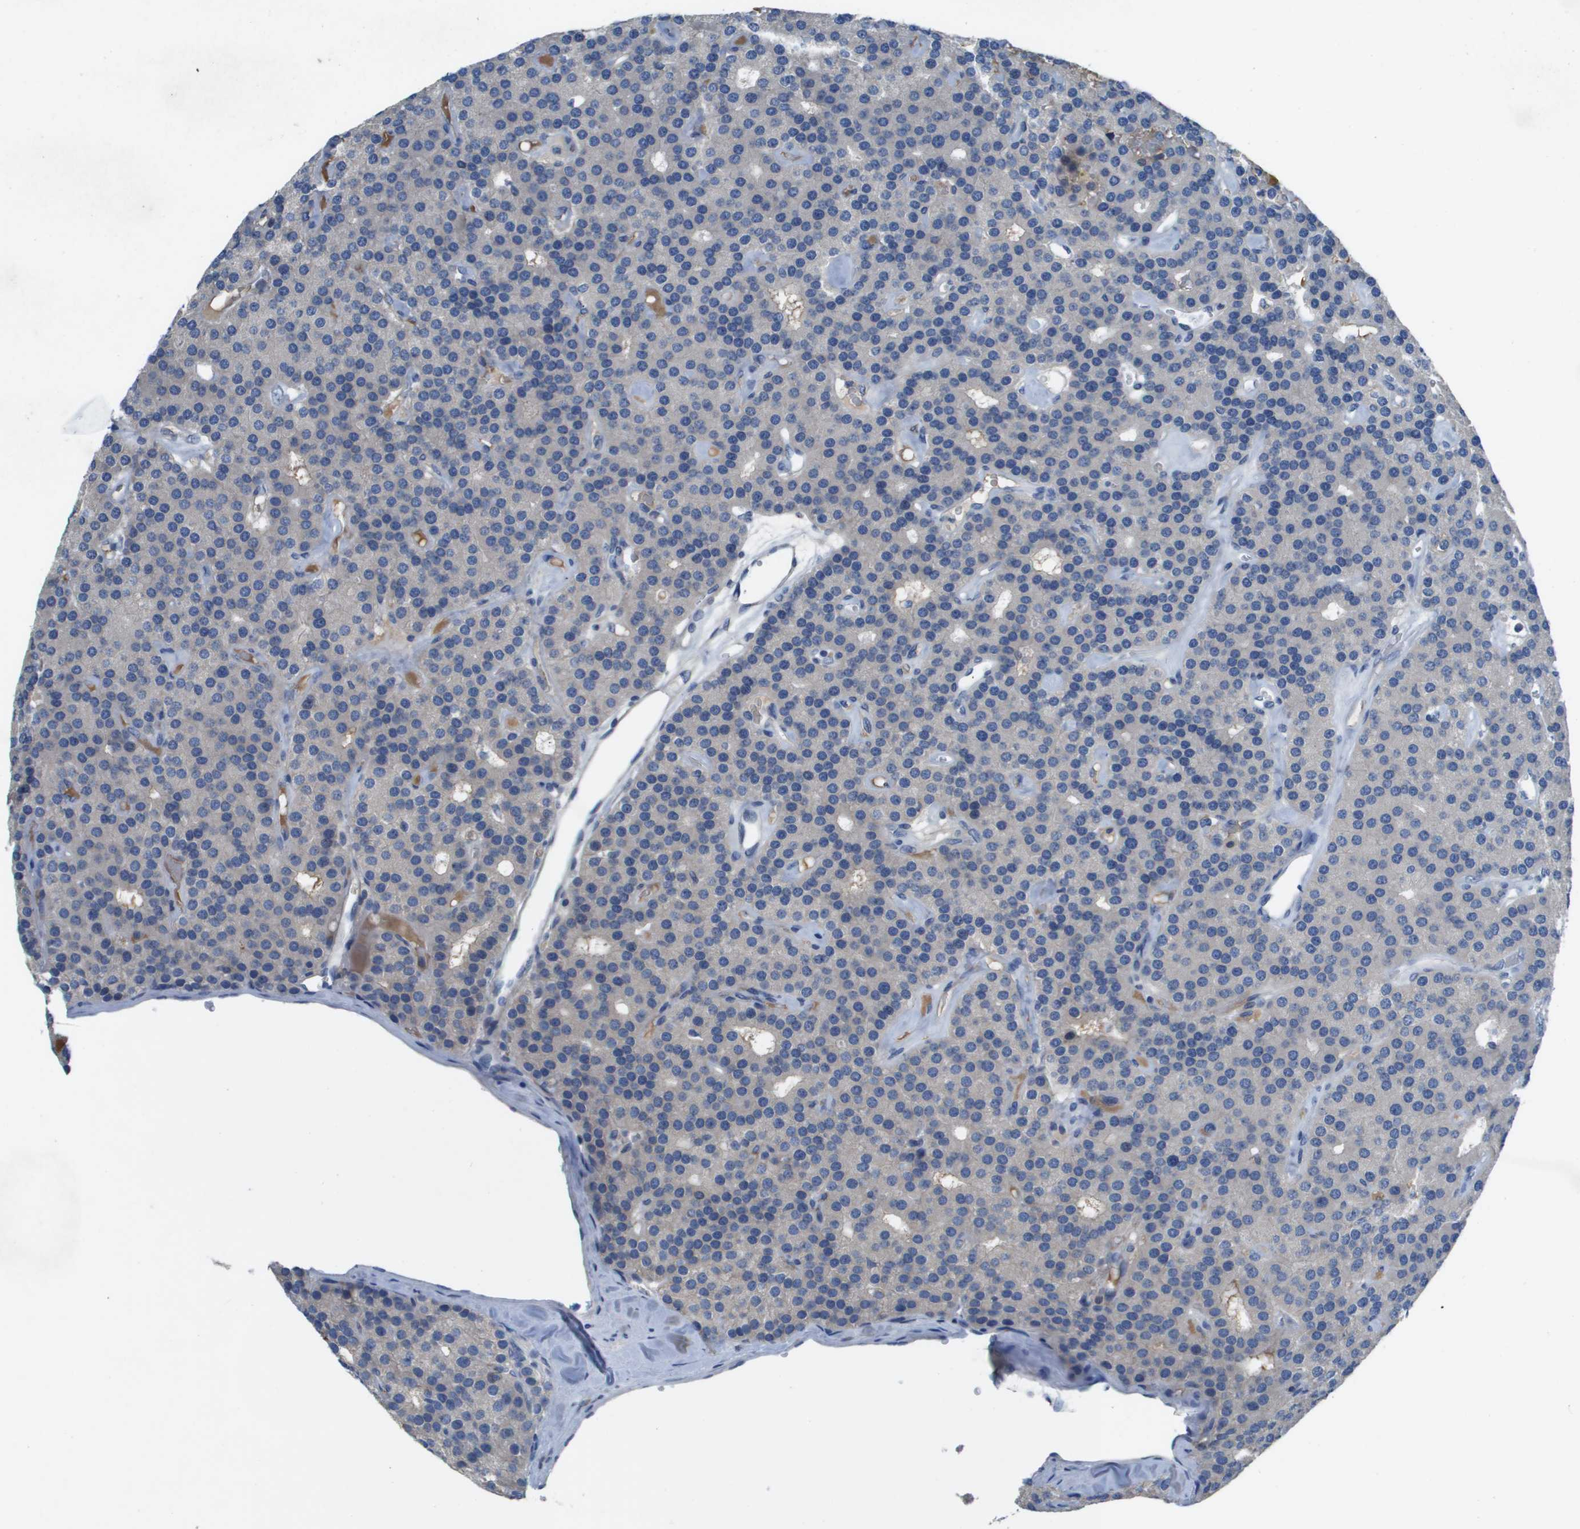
{"staining": {"intensity": "negative", "quantity": "none", "location": "none"}, "tissue": "parathyroid gland", "cell_type": "Glandular cells", "image_type": "normal", "snomed": [{"axis": "morphology", "description": "Normal tissue, NOS"}, {"axis": "morphology", "description": "Adenoma, NOS"}, {"axis": "topography", "description": "Parathyroid gland"}], "caption": "Immunohistochemistry photomicrograph of normal human parathyroid gland stained for a protein (brown), which reveals no expression in glandular cells. (DAB (3,3'-diaminobenzidine) immunohistochemistry visualized using brightfield microscopy, high magnification).", "gene": "NCS1", "patient": {"sex": "female", "age": 86}}